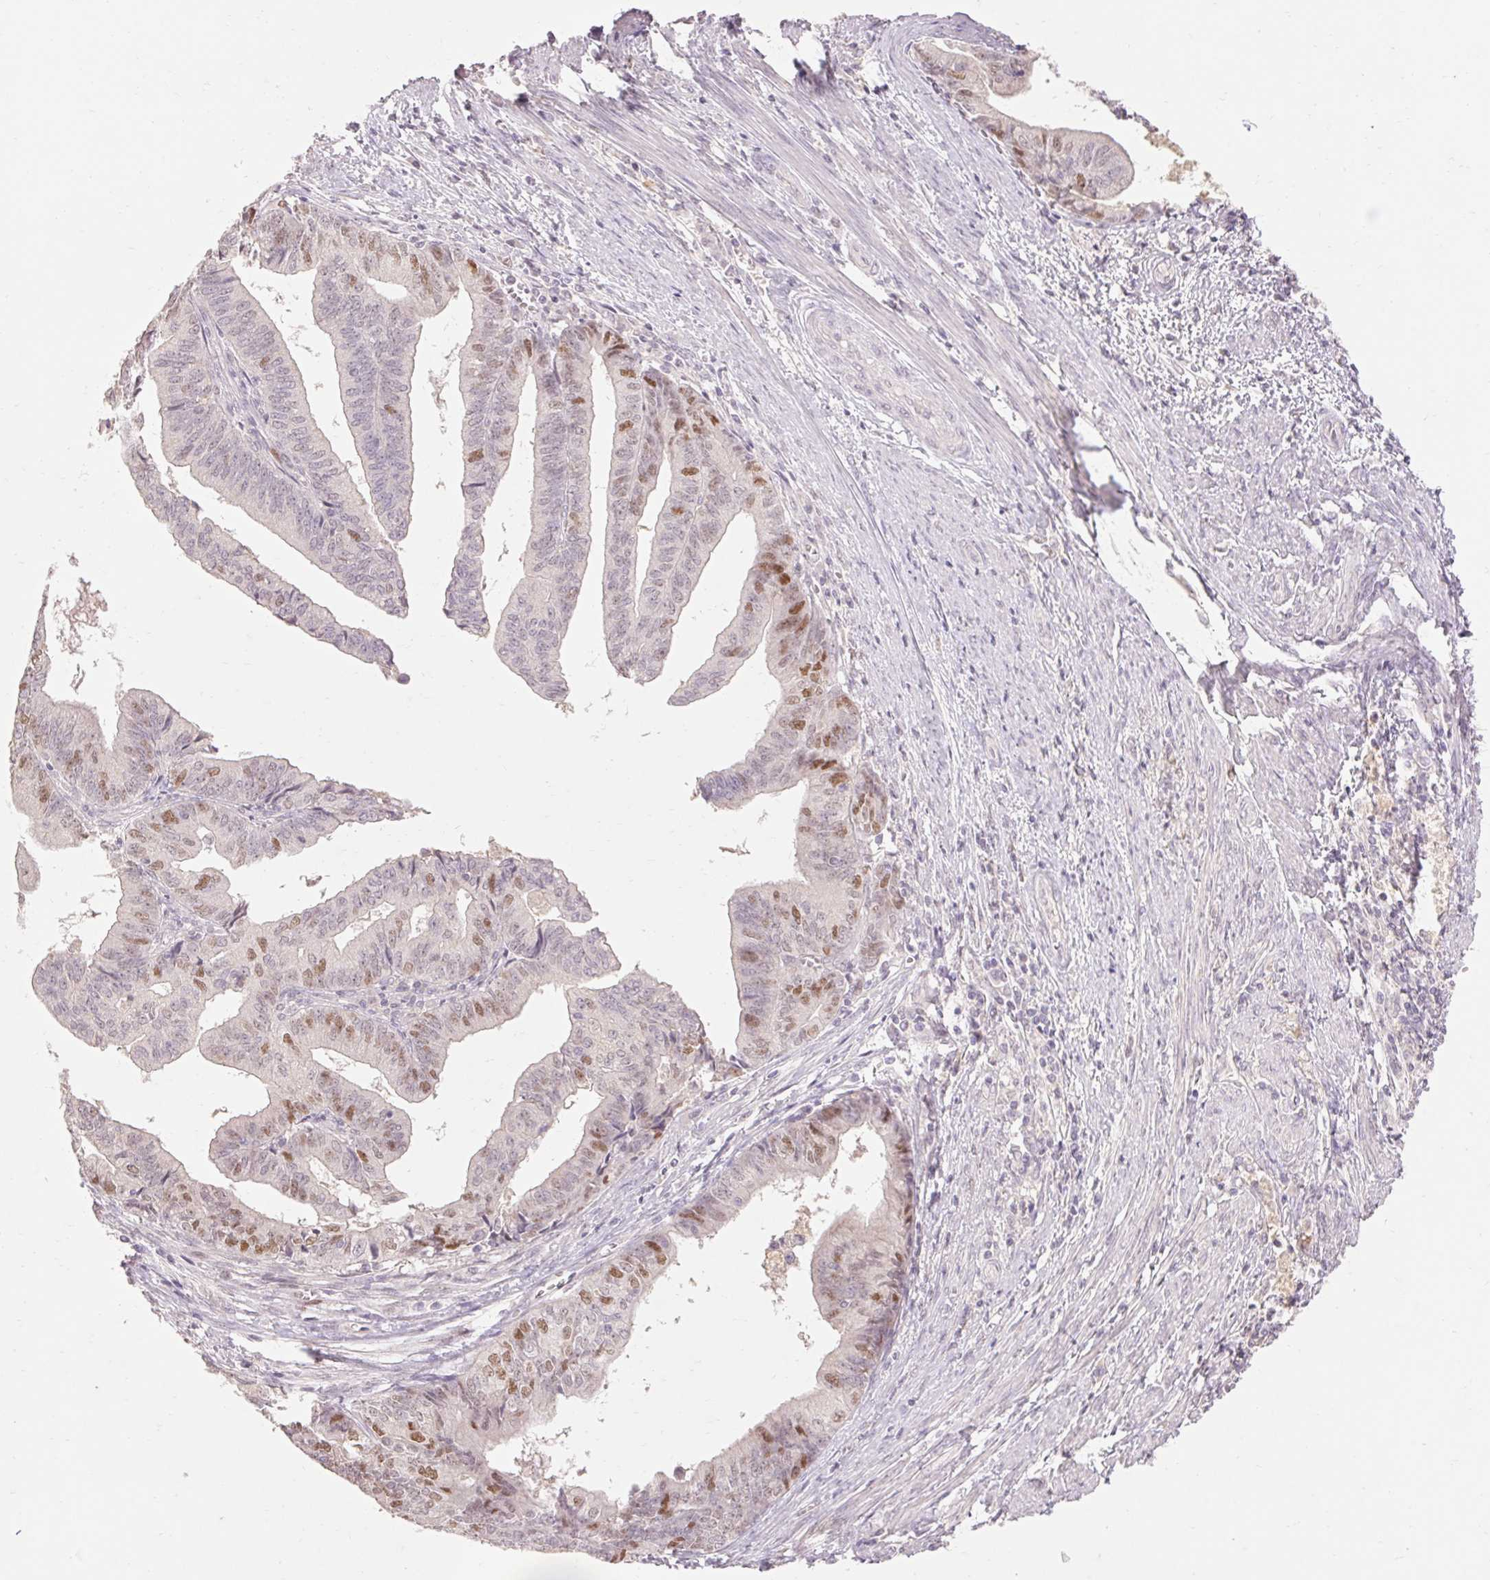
{"staining": {"intensity": "moderate", "quantity": "<25%", "location": "nuclear"}, "tissue": "endometrial cancer", "cell_type": "Tumor cells", "image_type": "cancer", "snomed": [{"axis": "morphology", "description": "Adenocarcinoma, NOS"}, {"axis": "topography", "description": "Endometrium"}], "caption": "Tumor cells reveal low levels of moderate nuclear expression in approximately <25% of cells in endometrial adenocarcinoma.", "gene": "SKP2", "patient": {"sex": "female", "age": 65}}